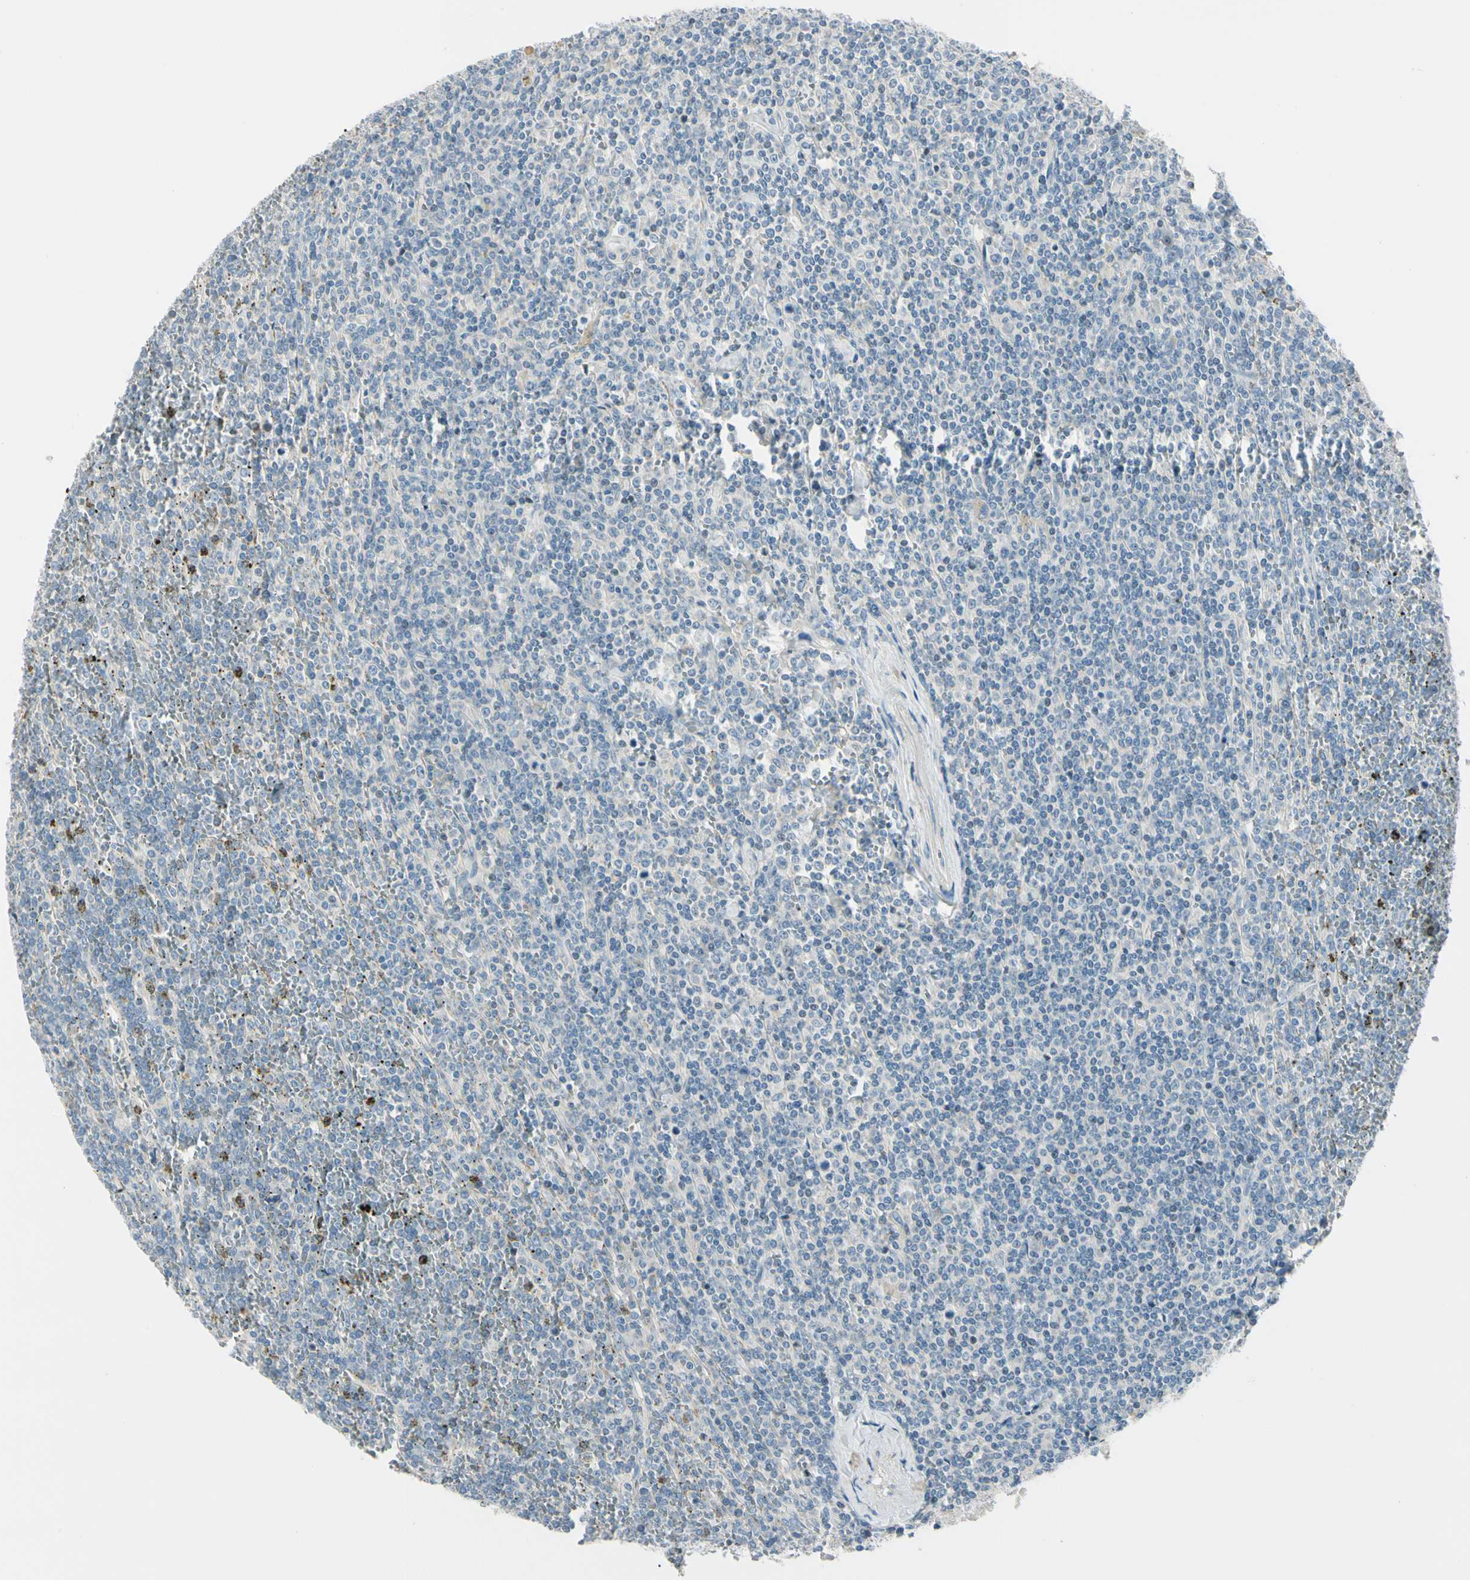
{"staining": {"intensity": "negative", "quantity": "none", "location": "none"}, "tissue": "lymphoma", "cell_type": "Tumor cells", "image_type": "cancer", "snomed": [{"axis": "morphology", "description": "Malignant lymphoma, non-Hodgkin's type, Low grade"}, {"axis": "topography", "description": "Spleen"}], "caption": "Tumor cells are negative for brown protein staining in lymphoma. The staining was performed using DAB to visualize the protein expression in brown, while the nuclei were stained in blue with hematoxylin (Magnification: 20x).", "gene": "SLC6A15", "patient": {"sex": "female", "age": 19}}